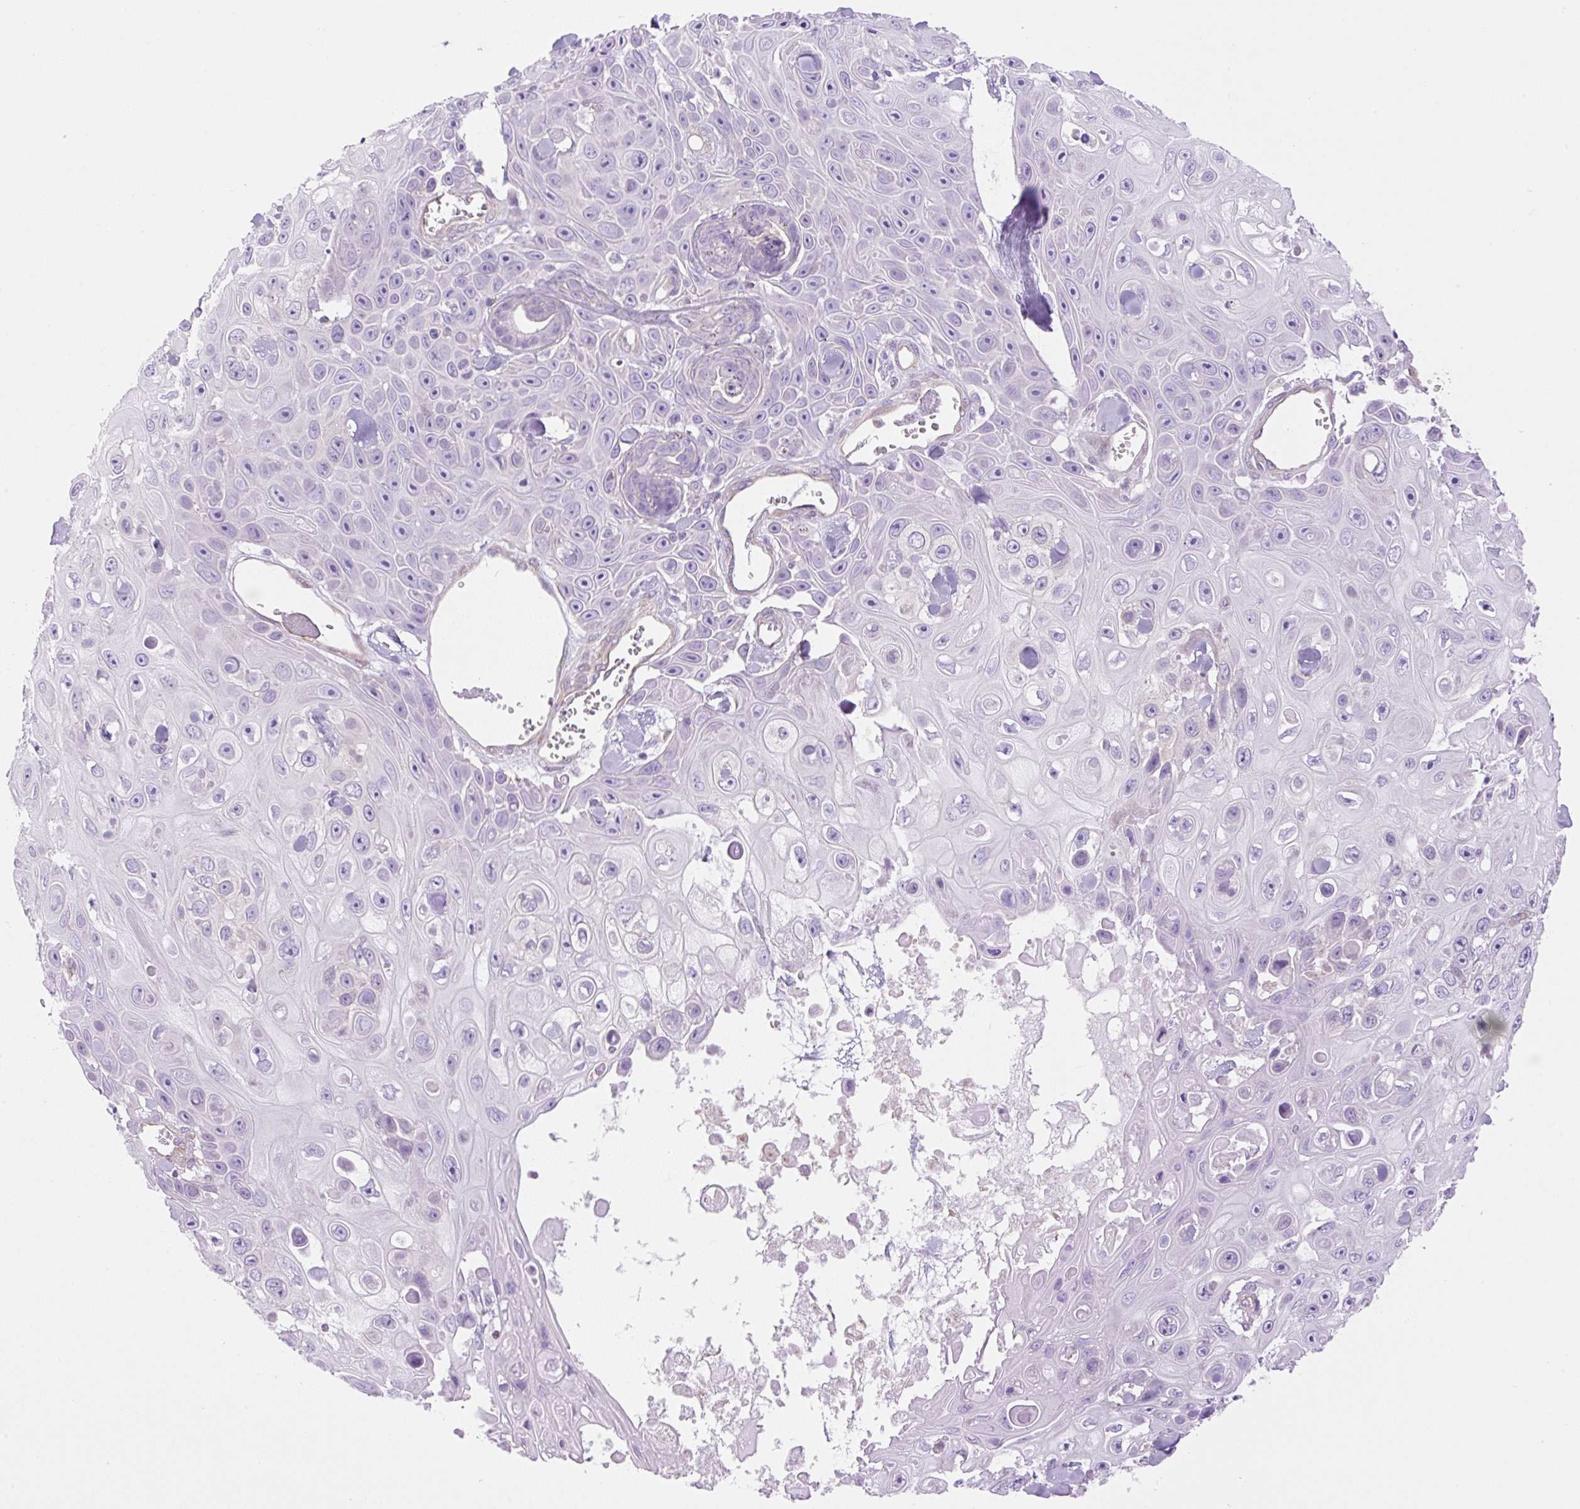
{"staining": {"intensity": "negative", "quantity": "none", "location": "none"}, "tissue": "skin cancer", "cell_type": "Tumor cells", "image_type": "cancer", "snomed": [{"axis": "morphology", "description": "Squamous cell carcinoma, NOS"}, {"axis": "topography", "description": "Skin"}], "caption": "Immunohistochemistry of squamous cell carcinoma (skin) exhibits no expression in tumor cells.", "gene": "EHD3", "patient": {"sex": "male", "age": 82}}